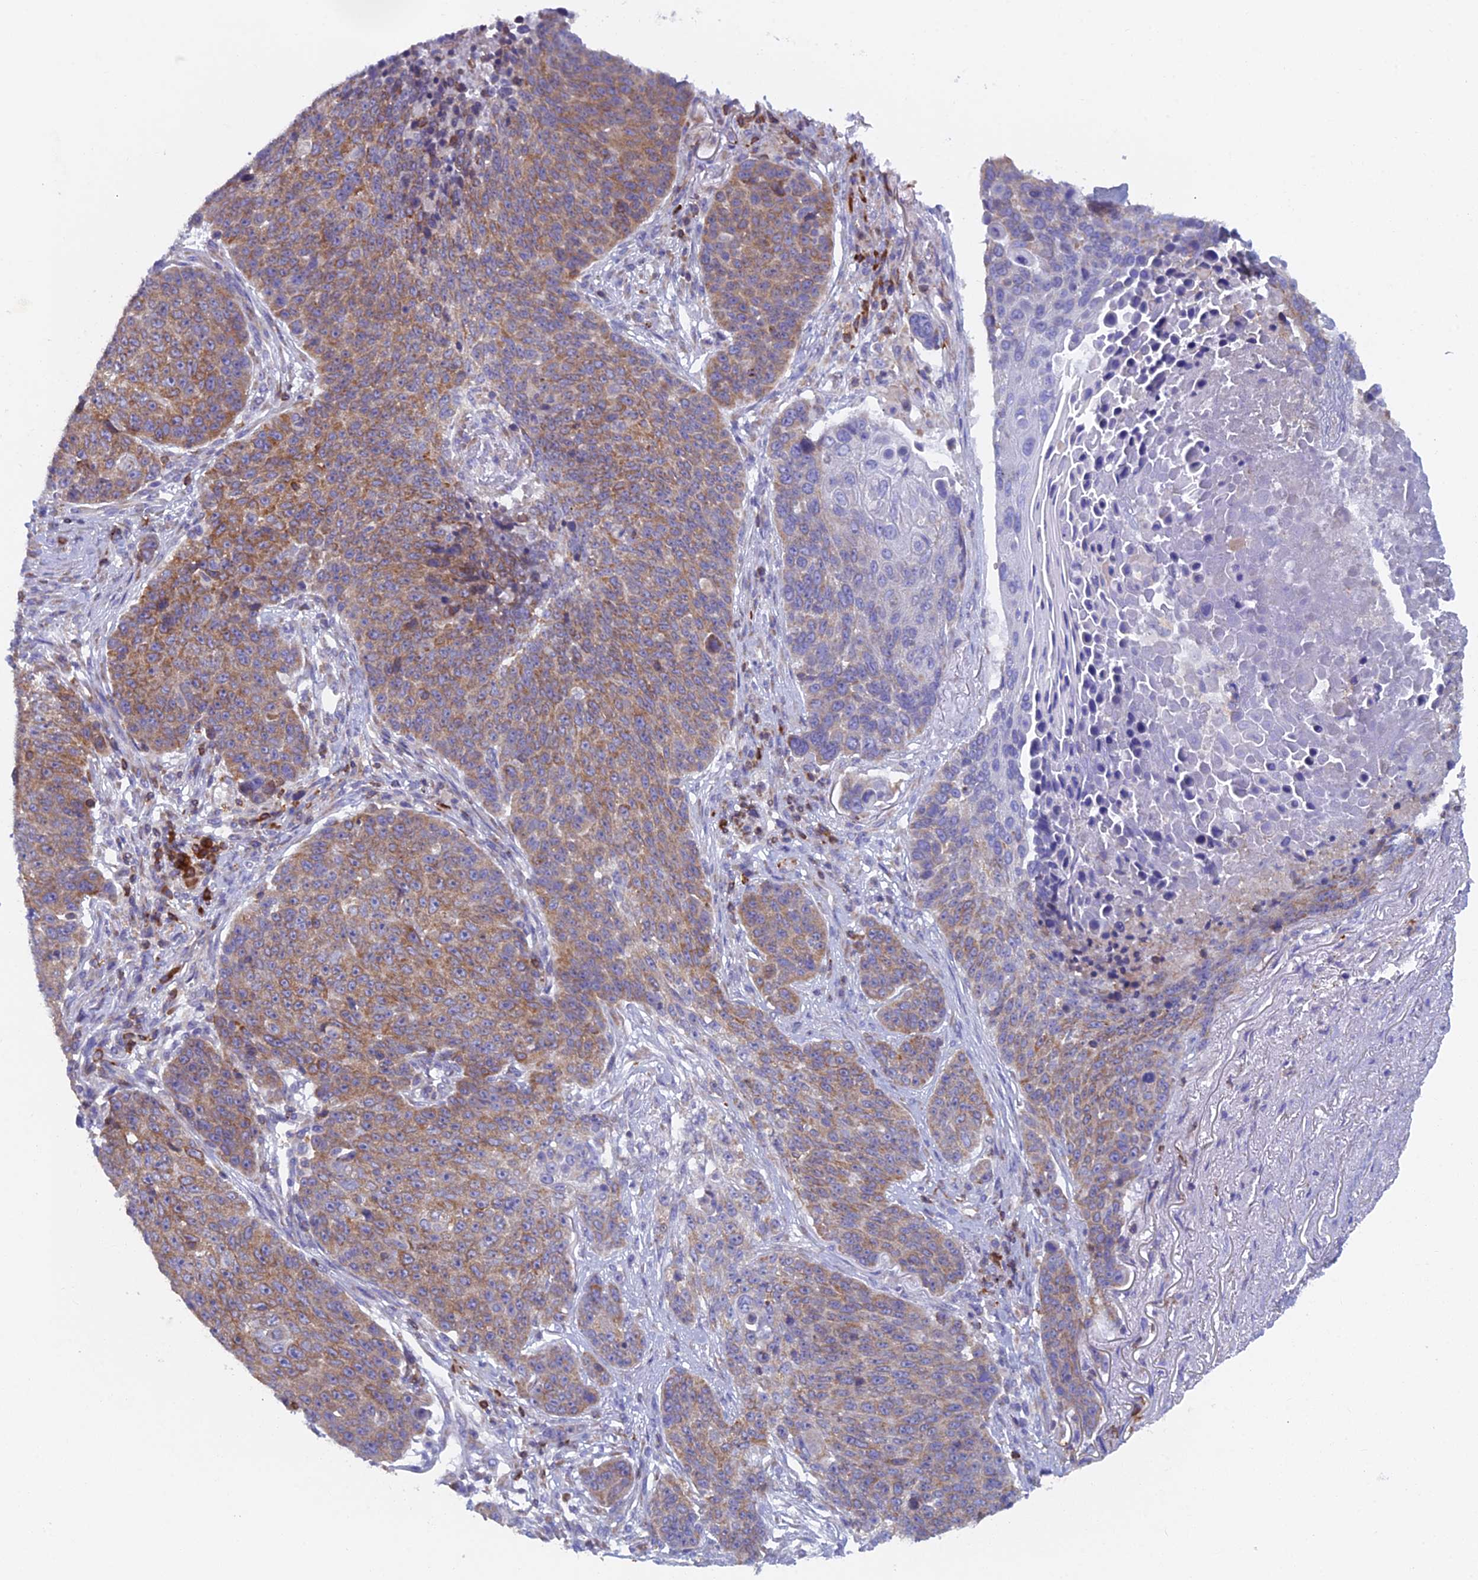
{"staining": {"intensity": "moderate", "quantity": ">75%", "location": "cytoplasmic/membranous"}, "tissue": "lung cancer", "cell_type": "Tumor cells", "image_type": "cancer", "snomed": [{"axis": "morphology", "description": "Normal tissue, NOS"}, {"axis": "morphology", "description": "Squamous cell carcinoma, NOS"}, {"axis": "topography", "description": "Lymph node"}, {"axis": "topography", "description": "Lung"}], "caption": "A high-resolution histopathology image shows immunohistochemistry staining of lung cancer, which reveals moderate cytoplasmic/membranous staining in approximately >75% of tumor cells.", "gene": "ABI3BP", "patient": {"sex": "male", "age": 66}}